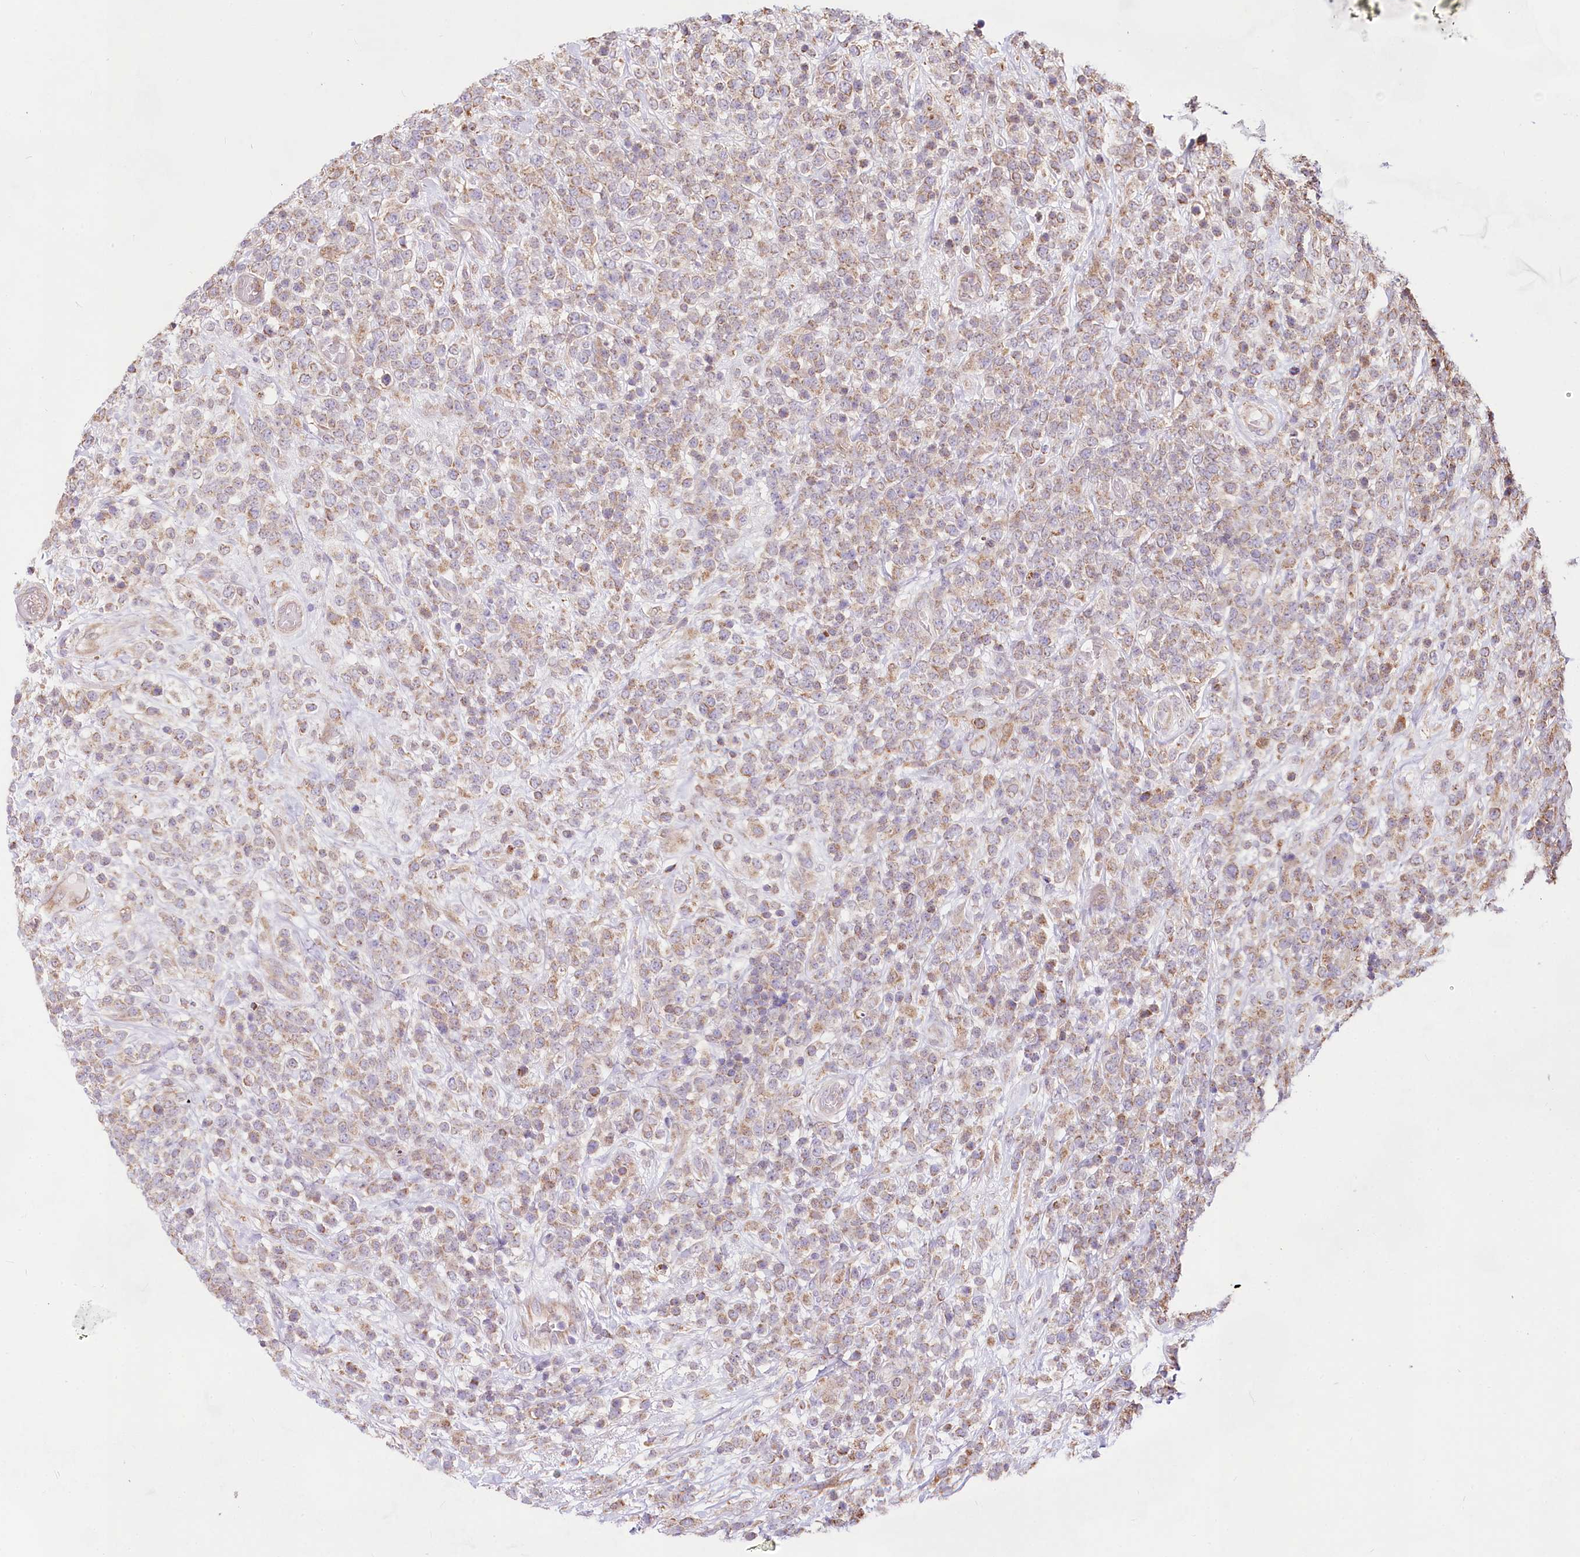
{"staining": {"intensity": "weak", "quantity": ">75%", "location": "cytoplasmic/membranous"}, "tissue": "lymphoma", "cell_type": "Tumor cells", "image_type": "cancer", "snomed": [{"axis": "morphology", "description": "Malignant lymphoma, non-Hodgkin's type, High grade"}, {"axis": "topography", "description": "Colon"}], "caption": "Immunohistochemistry (IHC) micrograph of lymphoma stained for a protein (brown), which displays low levels of weak cytoplasmic/membranous expression in approximately >75% of tumor cells.", "gene": "TASOR2", "patient": {"sex": "female", "age": 53}}